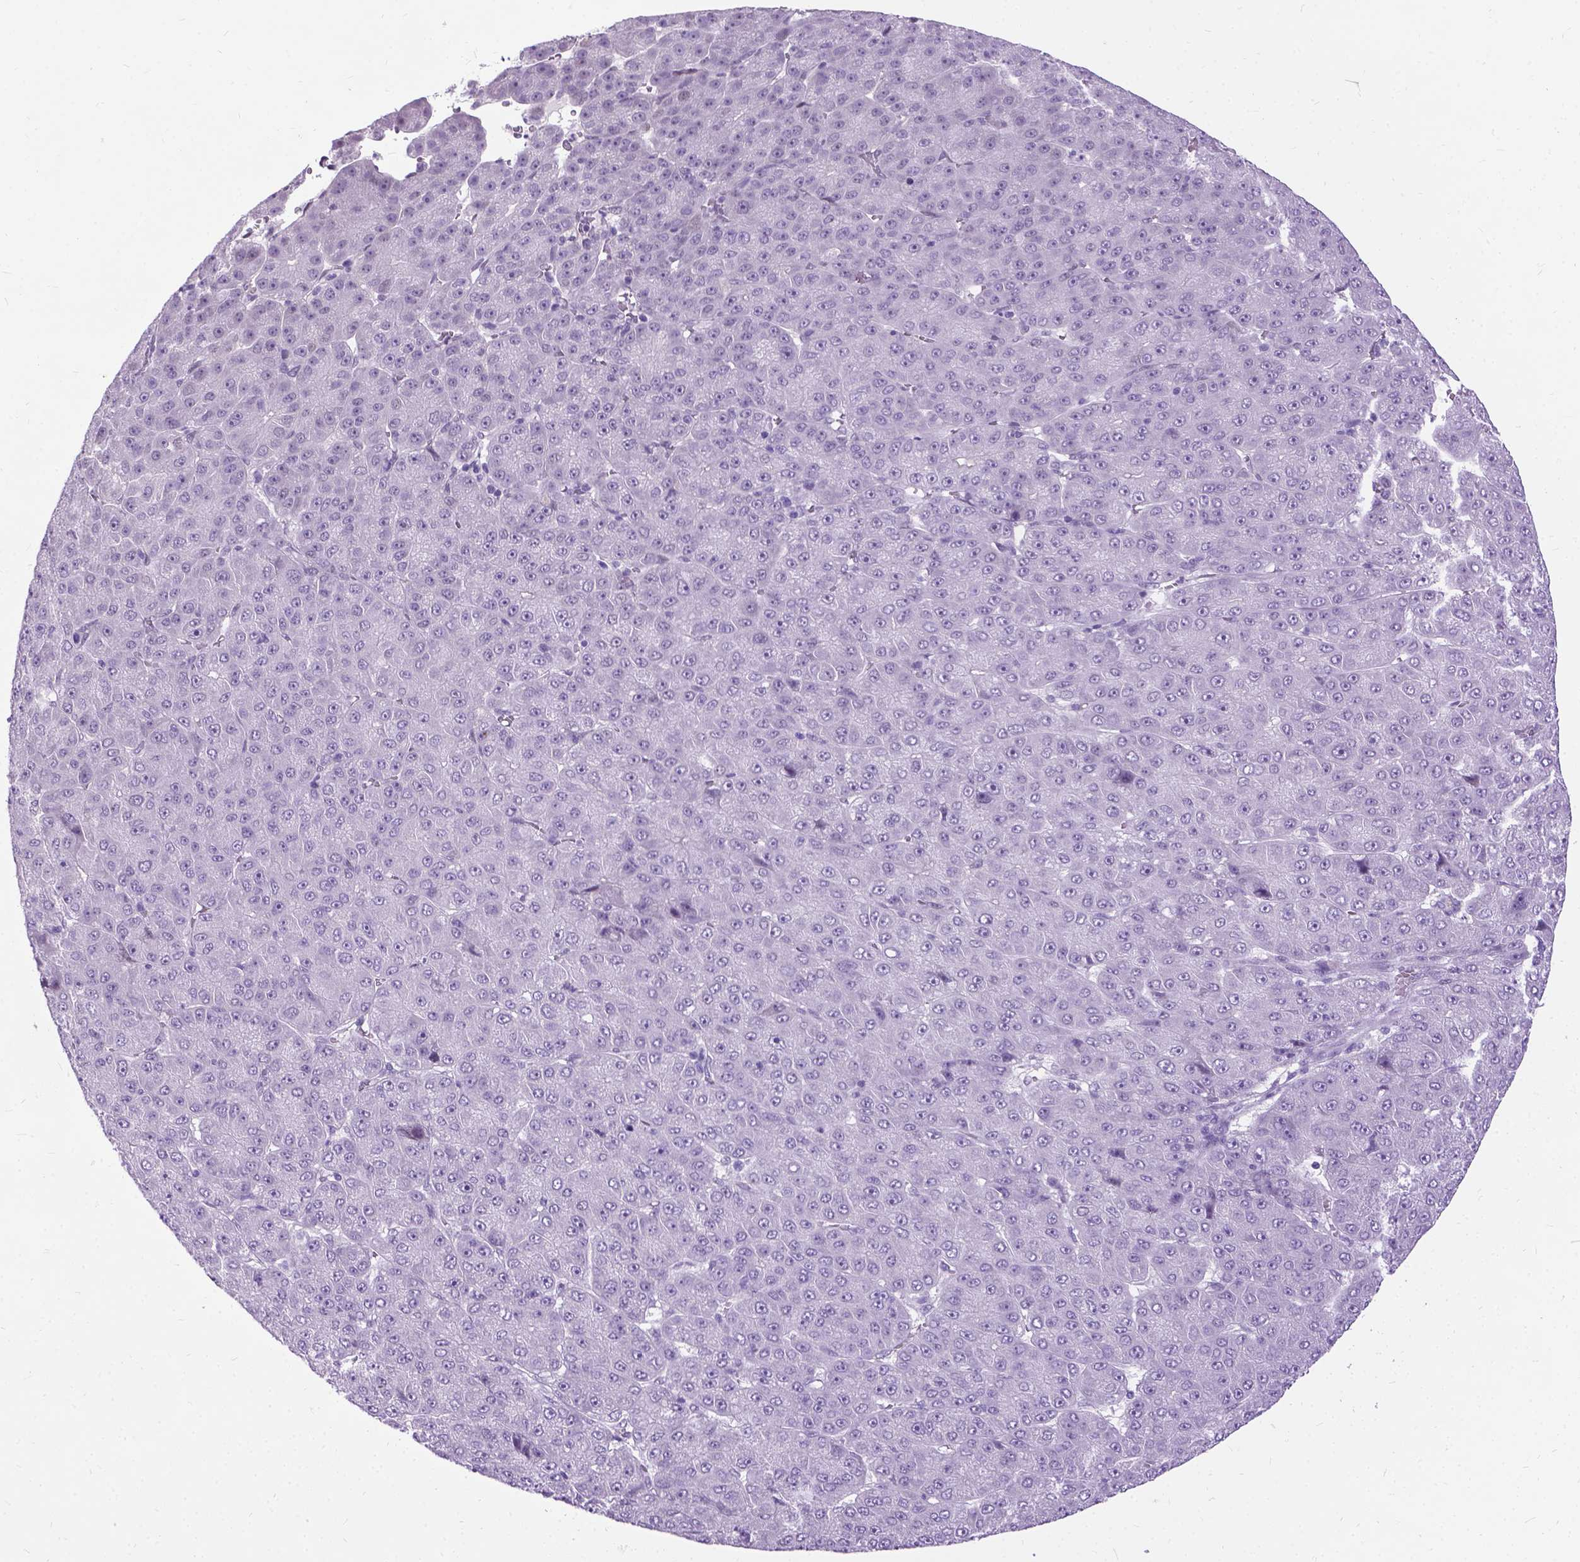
{"staining": {"intensity": "negative", "quantity": "none", "location": "none"}, "tissue": "liver cancer", "cell_type": "Tumor cells", "image_type": "cancer", "snomed": [{"axis": "morphology", "description": "Carcinoma, Hepatocellular, NOS"}, {"axis": "topography", "description": "Liver"}], "caption": "This is a photomicrograph of immunohistochemistry (IHC) staining of liver cancer (hepatocellular carcinoma), which shows no staining in tumor cells.", "gene": "PROB1", "patient": {"sex": "male", "age": 67}}